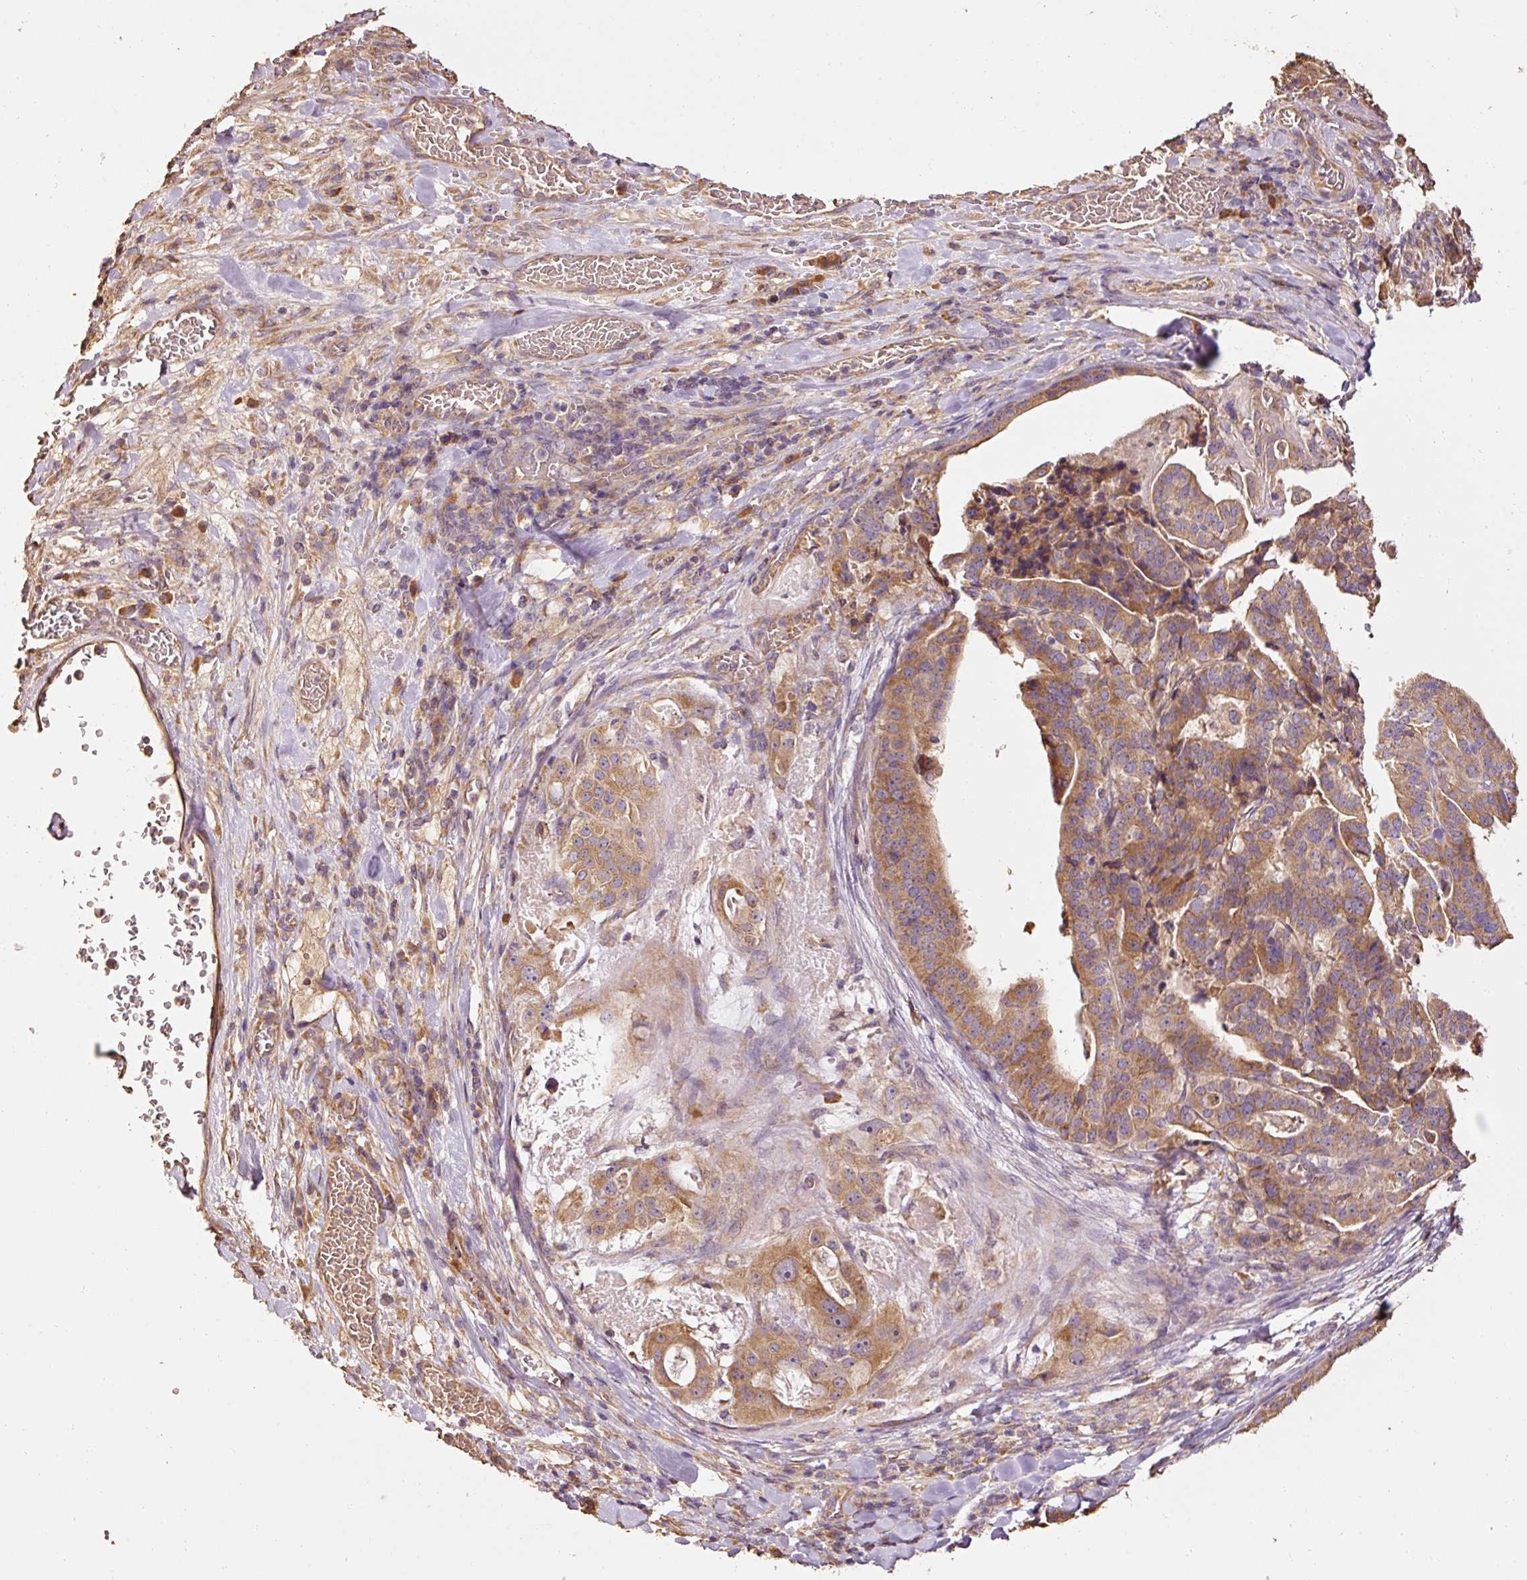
{"staining": {"intensity": "moderate", "quantity": ">75%", "location": "cytoplasmic/membranous"}, "tissue": "stomach cancer", "cell_type": "Tumor cells", "image_type": "cancer", "snomed": [{"axis": "morphology", "description": "Adenocarcinoma, NOS"}, {"axis": "topography", "description": "Stomach"}], "caption": "DAB (3,3'-diaminobenzidine) immunohistochemical staining of stomach adenocarcinoma demonstrates moderate cytoplasmic/membranous protein positivity in approximately >75% of tumor cells.", "gene": "EFHC1", "patient": {"sex": "male", "age": 48}}